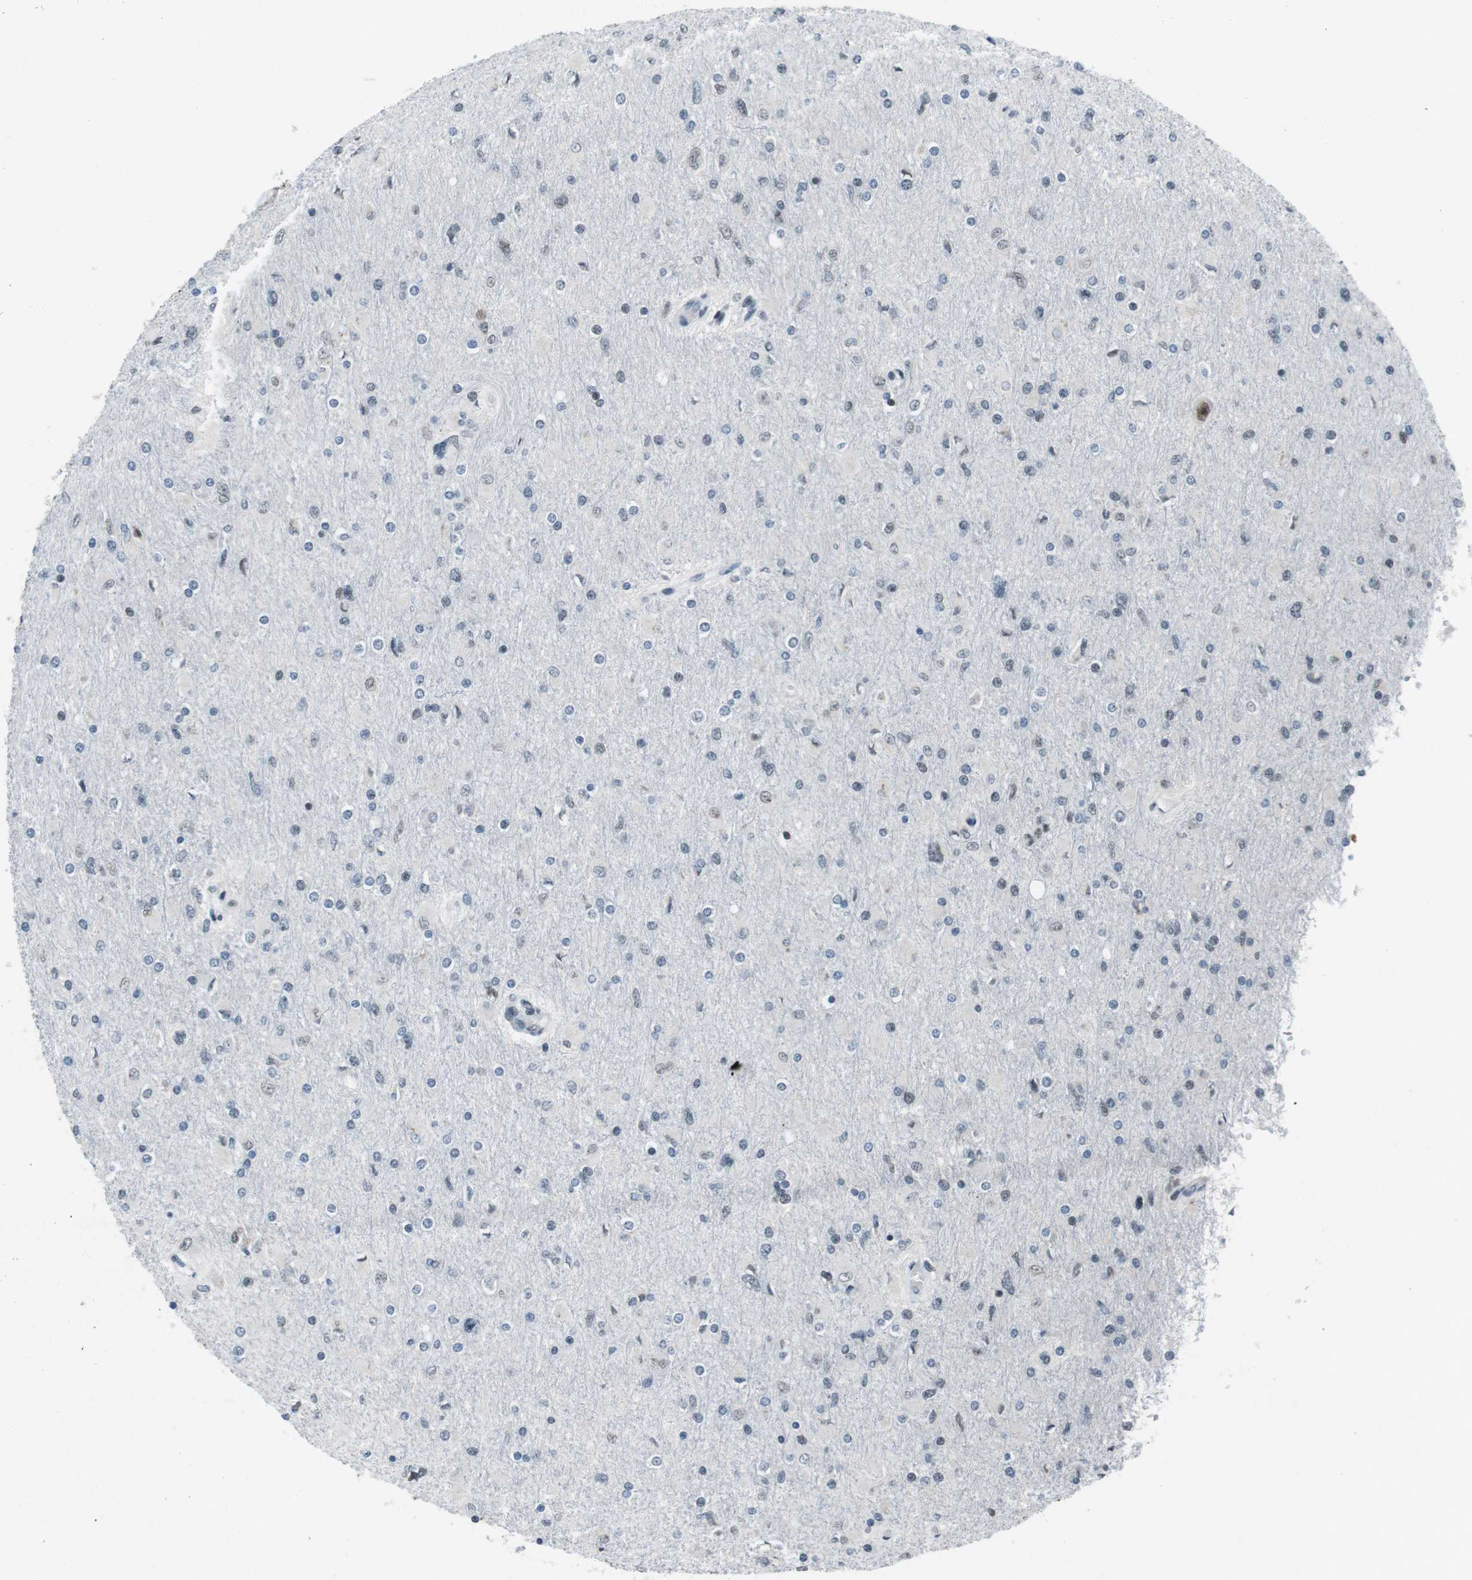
{"staining": {"intensity": "moderate", "quantity": "<25%", "location": "nuclear"}, "tissue": "glioma", "cell_type": "Tumor cells", "image_type": "cancer", "snomed": [{"axis": "morphology", "description": "Glioma, malignant, High grade"}, {"axis": "topography", "description": "Cerebral cortex"}], "caption": "Protein expression analysis of glioma demonstrates moderate nuclear staining in about <25% of tumor cells.", "gene": "MAD1L1", "patient": {"sex": "female", "age": 36}}